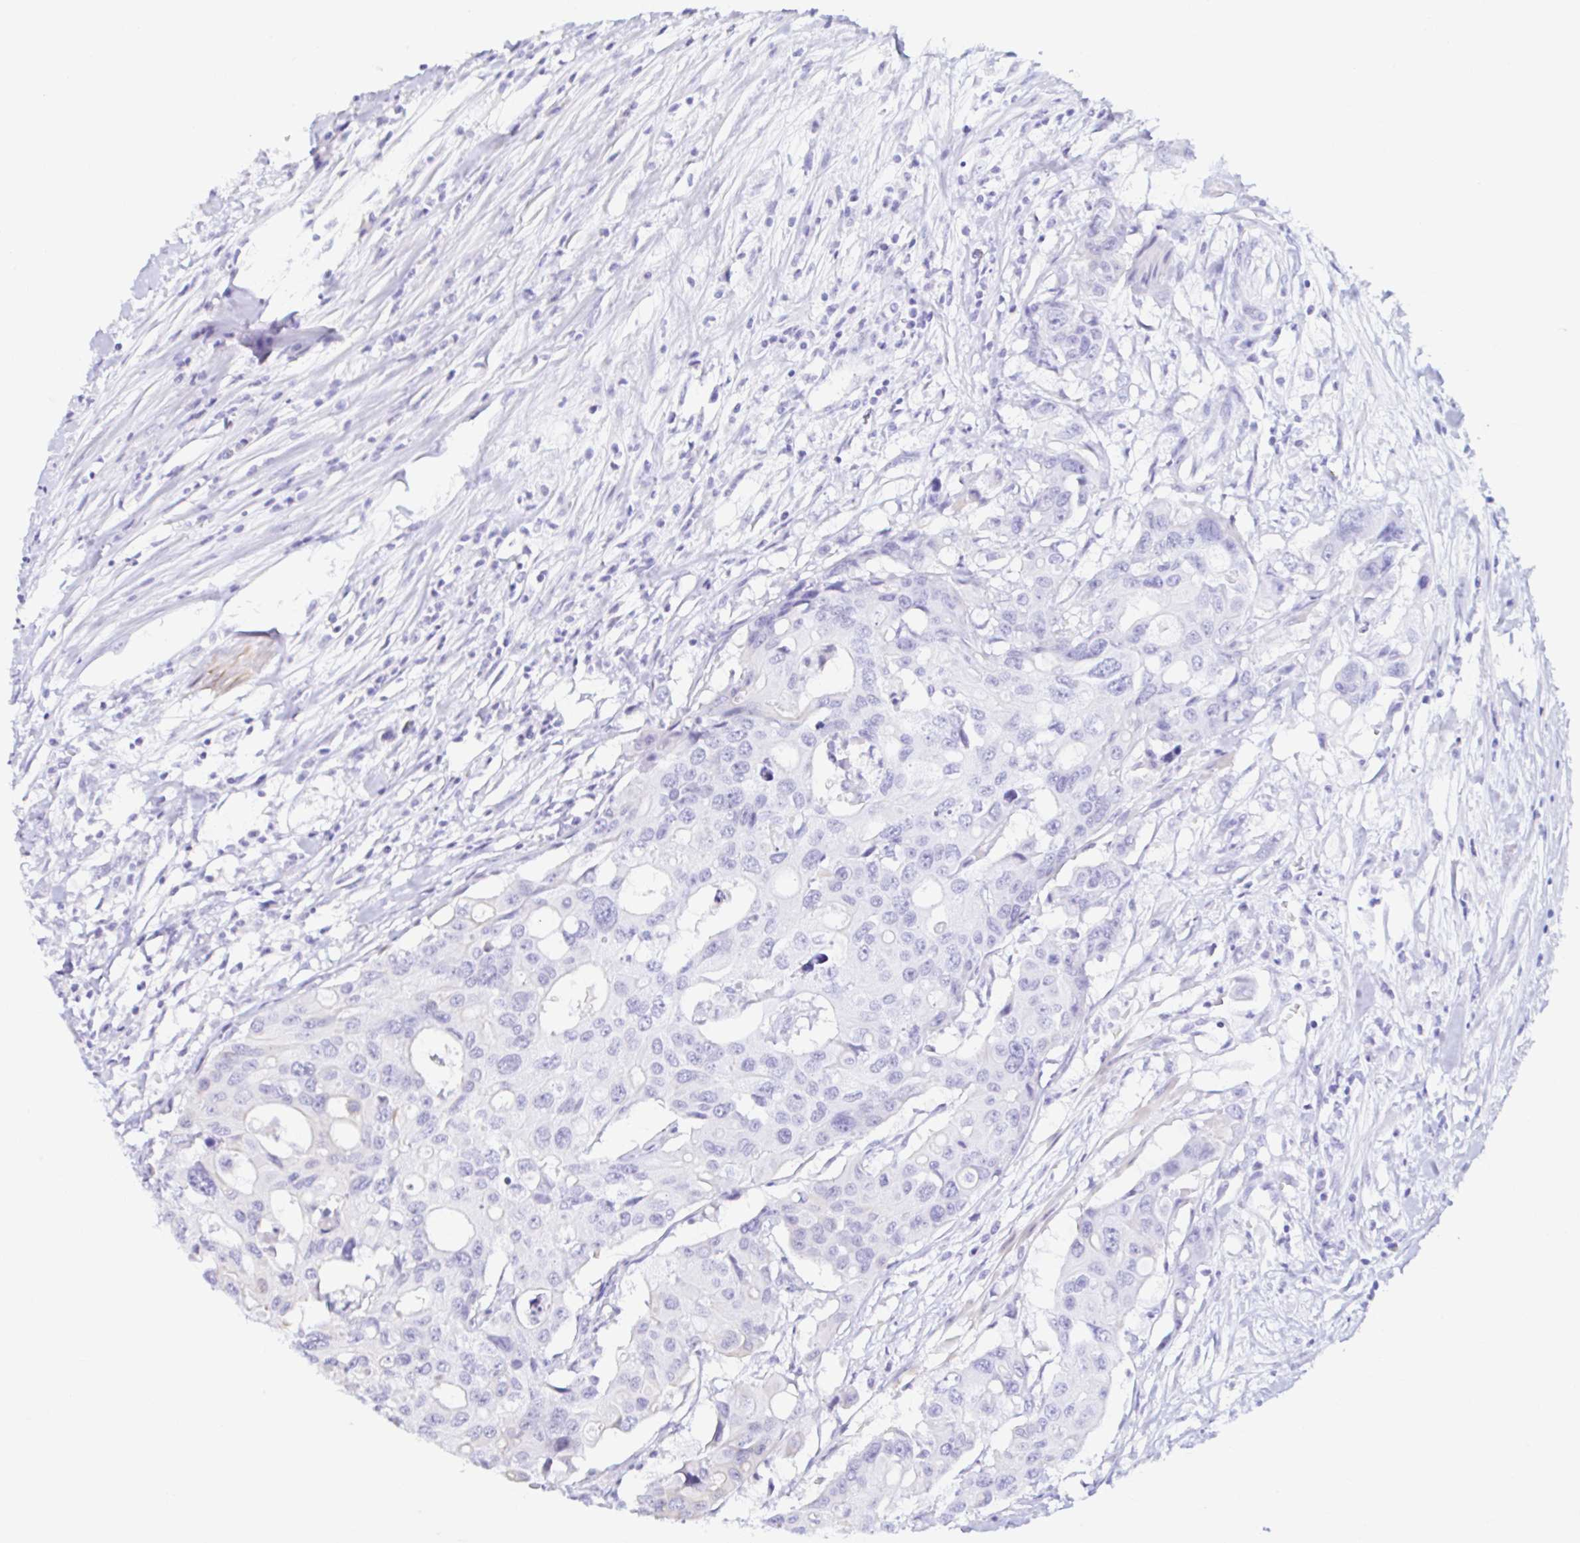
{"staining": {"intensity": "negative", "quantity": "none", "location": "none"}, "tissue": "colorectal cancer", "cell_type": "Tumor cells", "image_type": "cancer", "snomed": [{"axis": "morphology", "description": "Adenocarcinoma, NOS"}, {"axis": "topography", "description": "Colon"}], "caption": "An IHC micrograph of adenocarcinoma (colorectal) is shown. There is no staining in tumor cells of adenocarcinoma (colorectal). (DAB (3,3'-diaminobenzidine) immunohistochemistry visualized using brightfield microscopy, high magnification).", "gene": "NBPF3", "patient": {"sex": "male", "age": 77}}